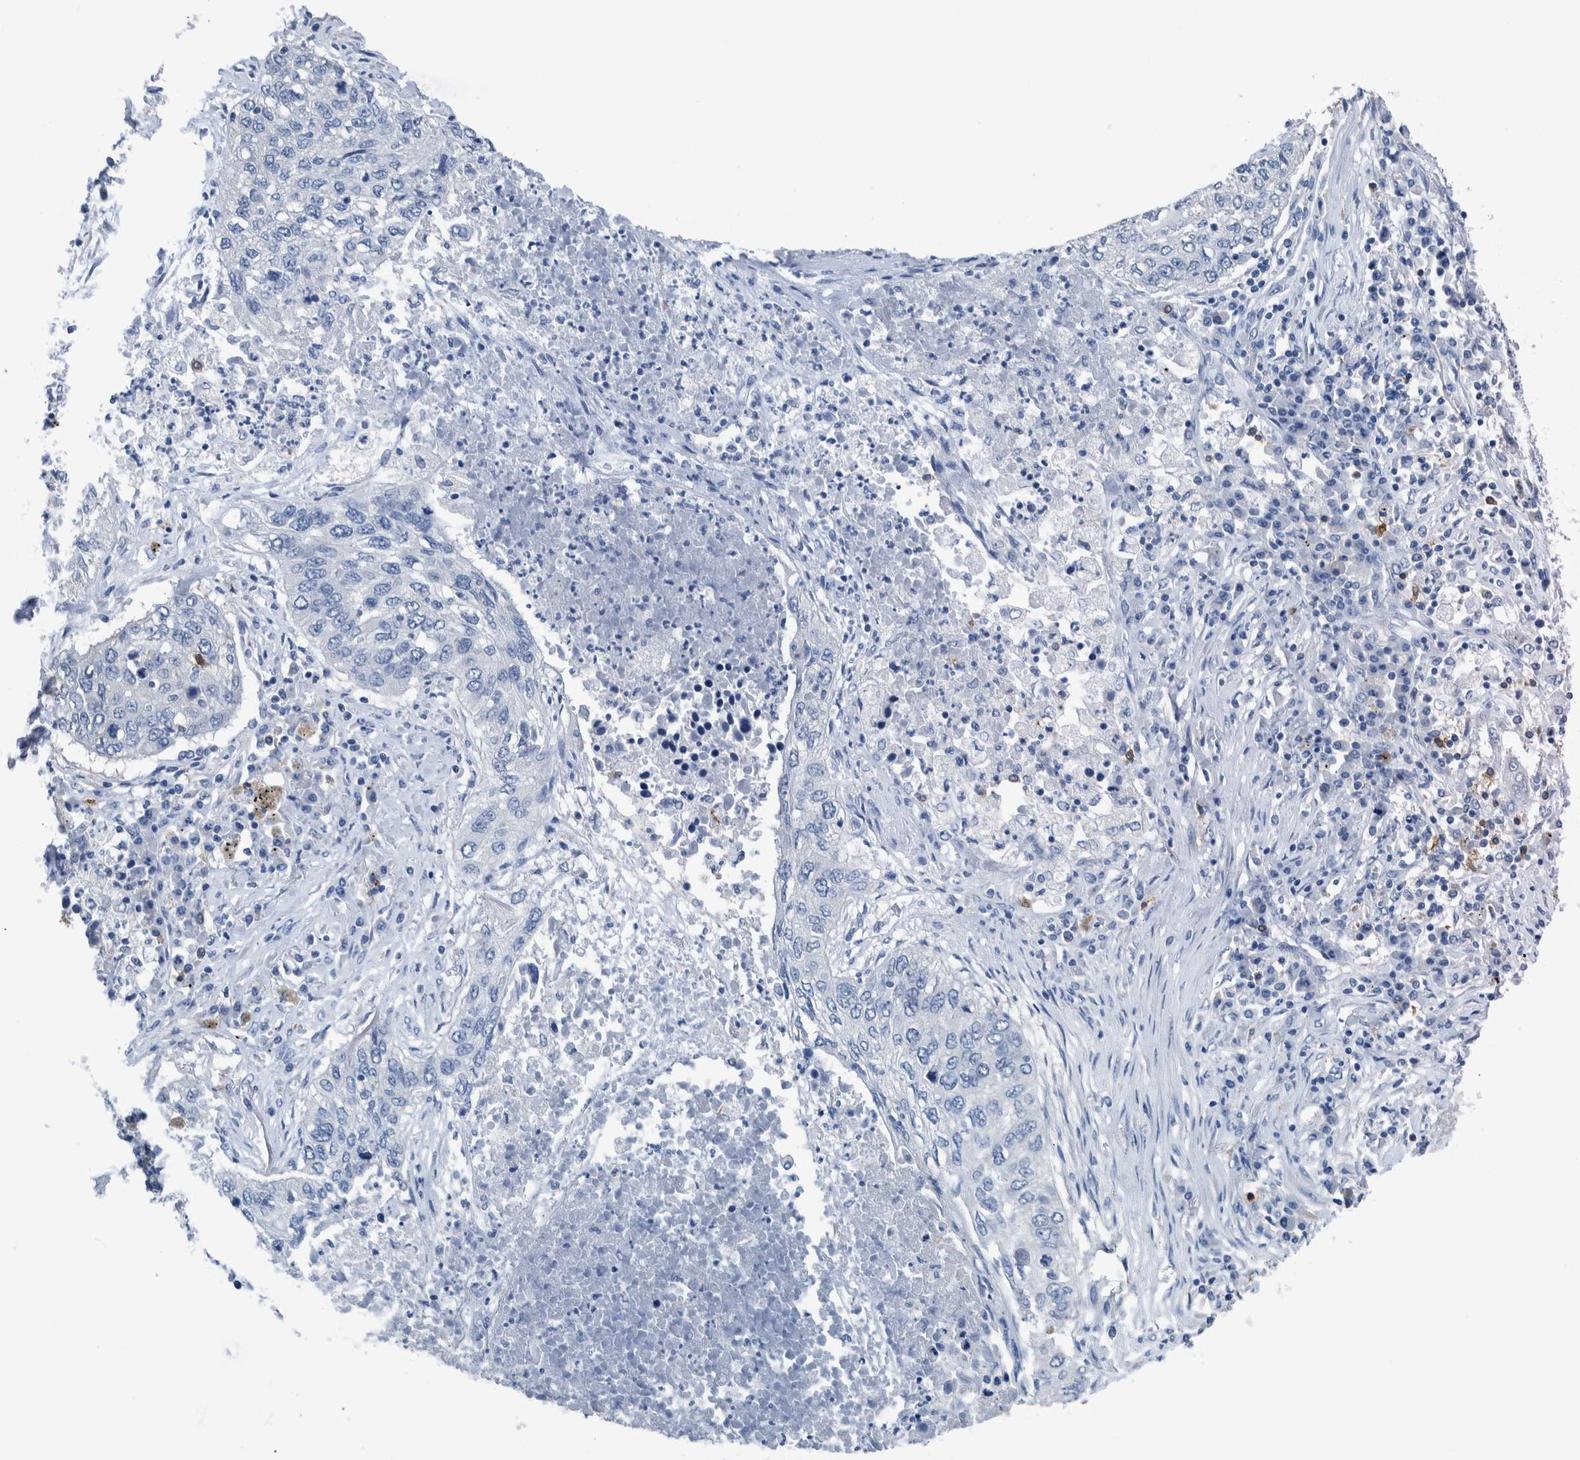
{"staining": {"intensity": "negative", "quantity": "none", "location": "none"}, "tissue": "lung cancer", "cell_type": "Tumor cells", "image_type": "cancer", "snomed": [{"axis": "morphology", "description": "Squamous cell carcinoma, NOS"}, {"axis": "topography", "description": "Lung"}], "caption": "The image exhibits no staining of tumor cells in lung squamous cell carcinoma.", "gene": "IDO1", "patient": {"sex": "female", "age": 63}}